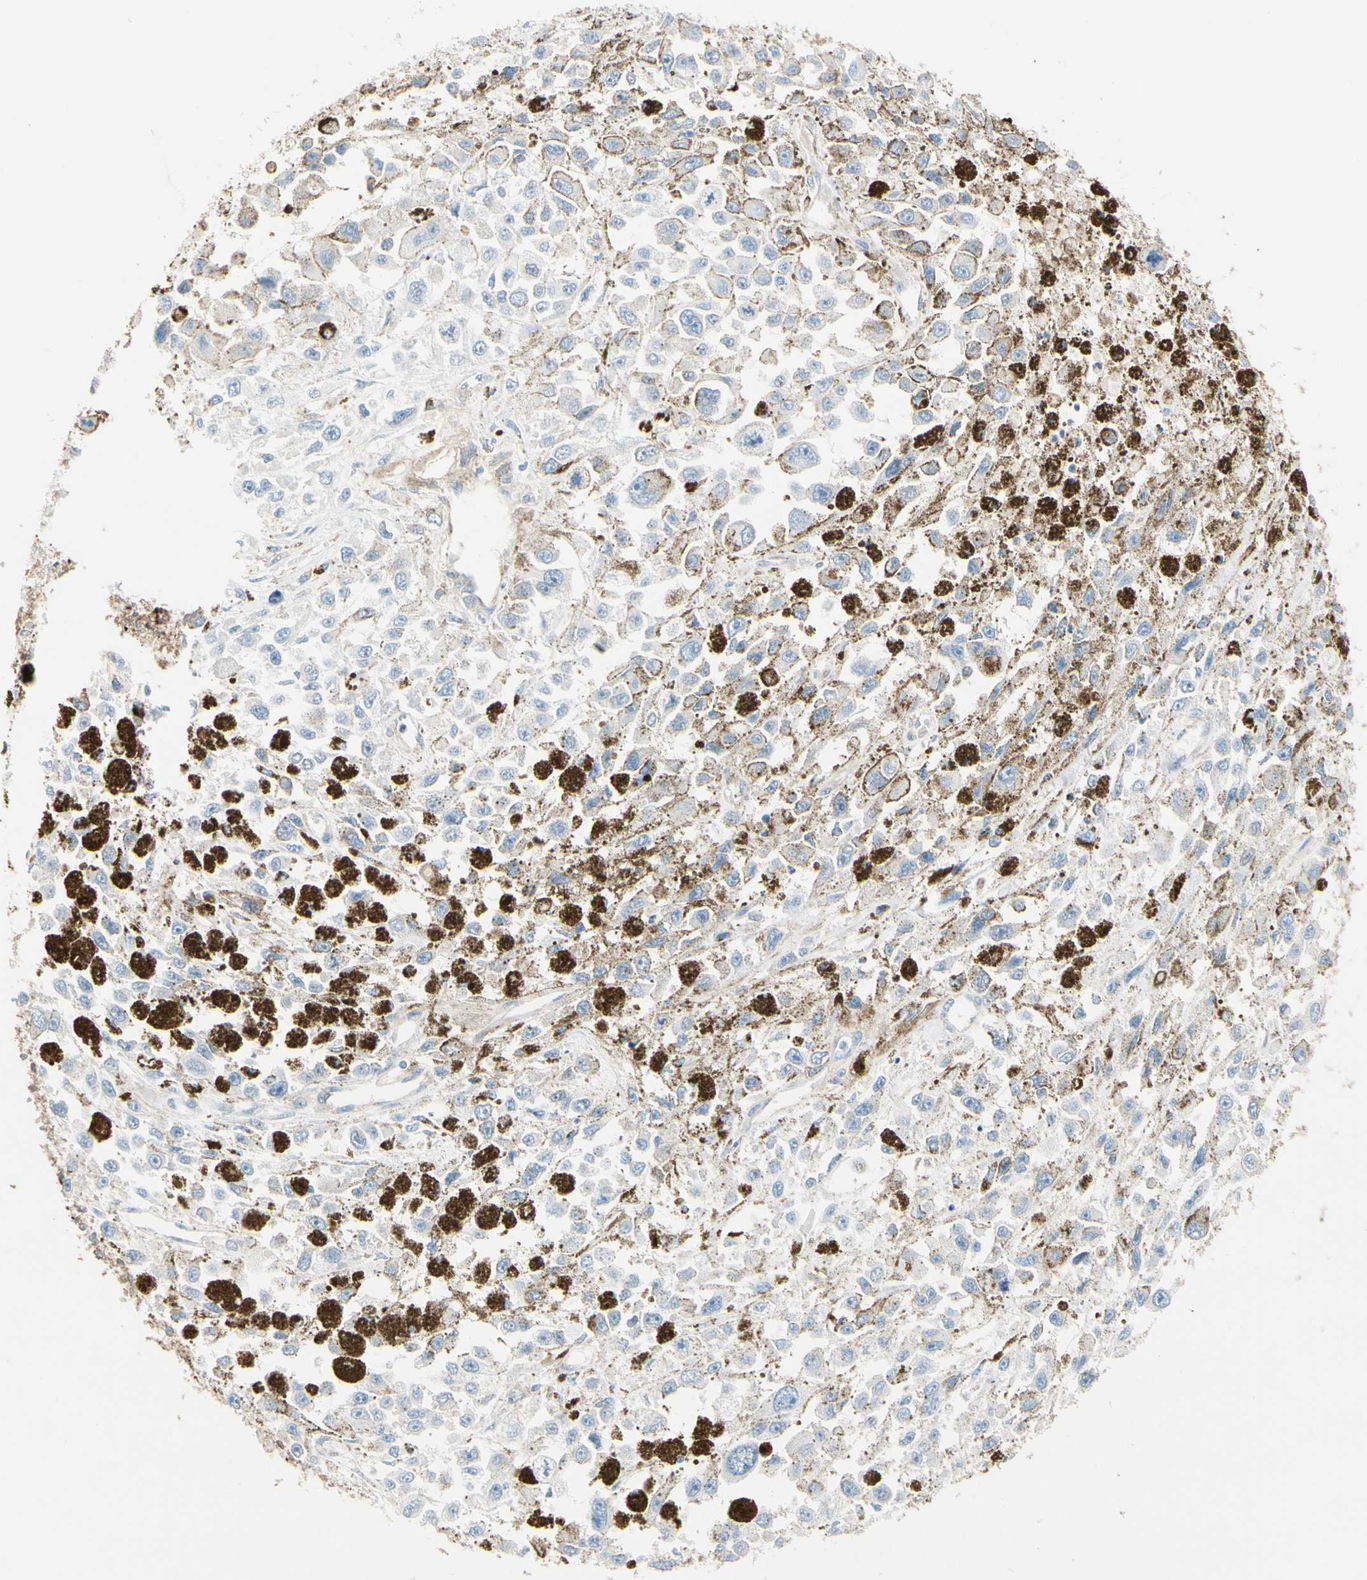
{"staining": {"intensity": "moderate", "quantity": "<25%", "location": "cytoplasmic/membranous"}, "tissue": "melanoma", "cell_type": "Tumor cells", "image_type": "cancer", "snomed": [{"axis": "morphology", "description": "Malignant melanoma, Metastatic site"}, {"axis": "topography", "description": "Lymph node"}], "caption": "Immunohistochemical staining of human malignant melanoma (metastatic site) demonstrates moderate cytoplasmic/membranous protein positivity in about <25% of tumor cells.", "gene": "ITGA3", "patient": {"sex": "male", "age": 59}}